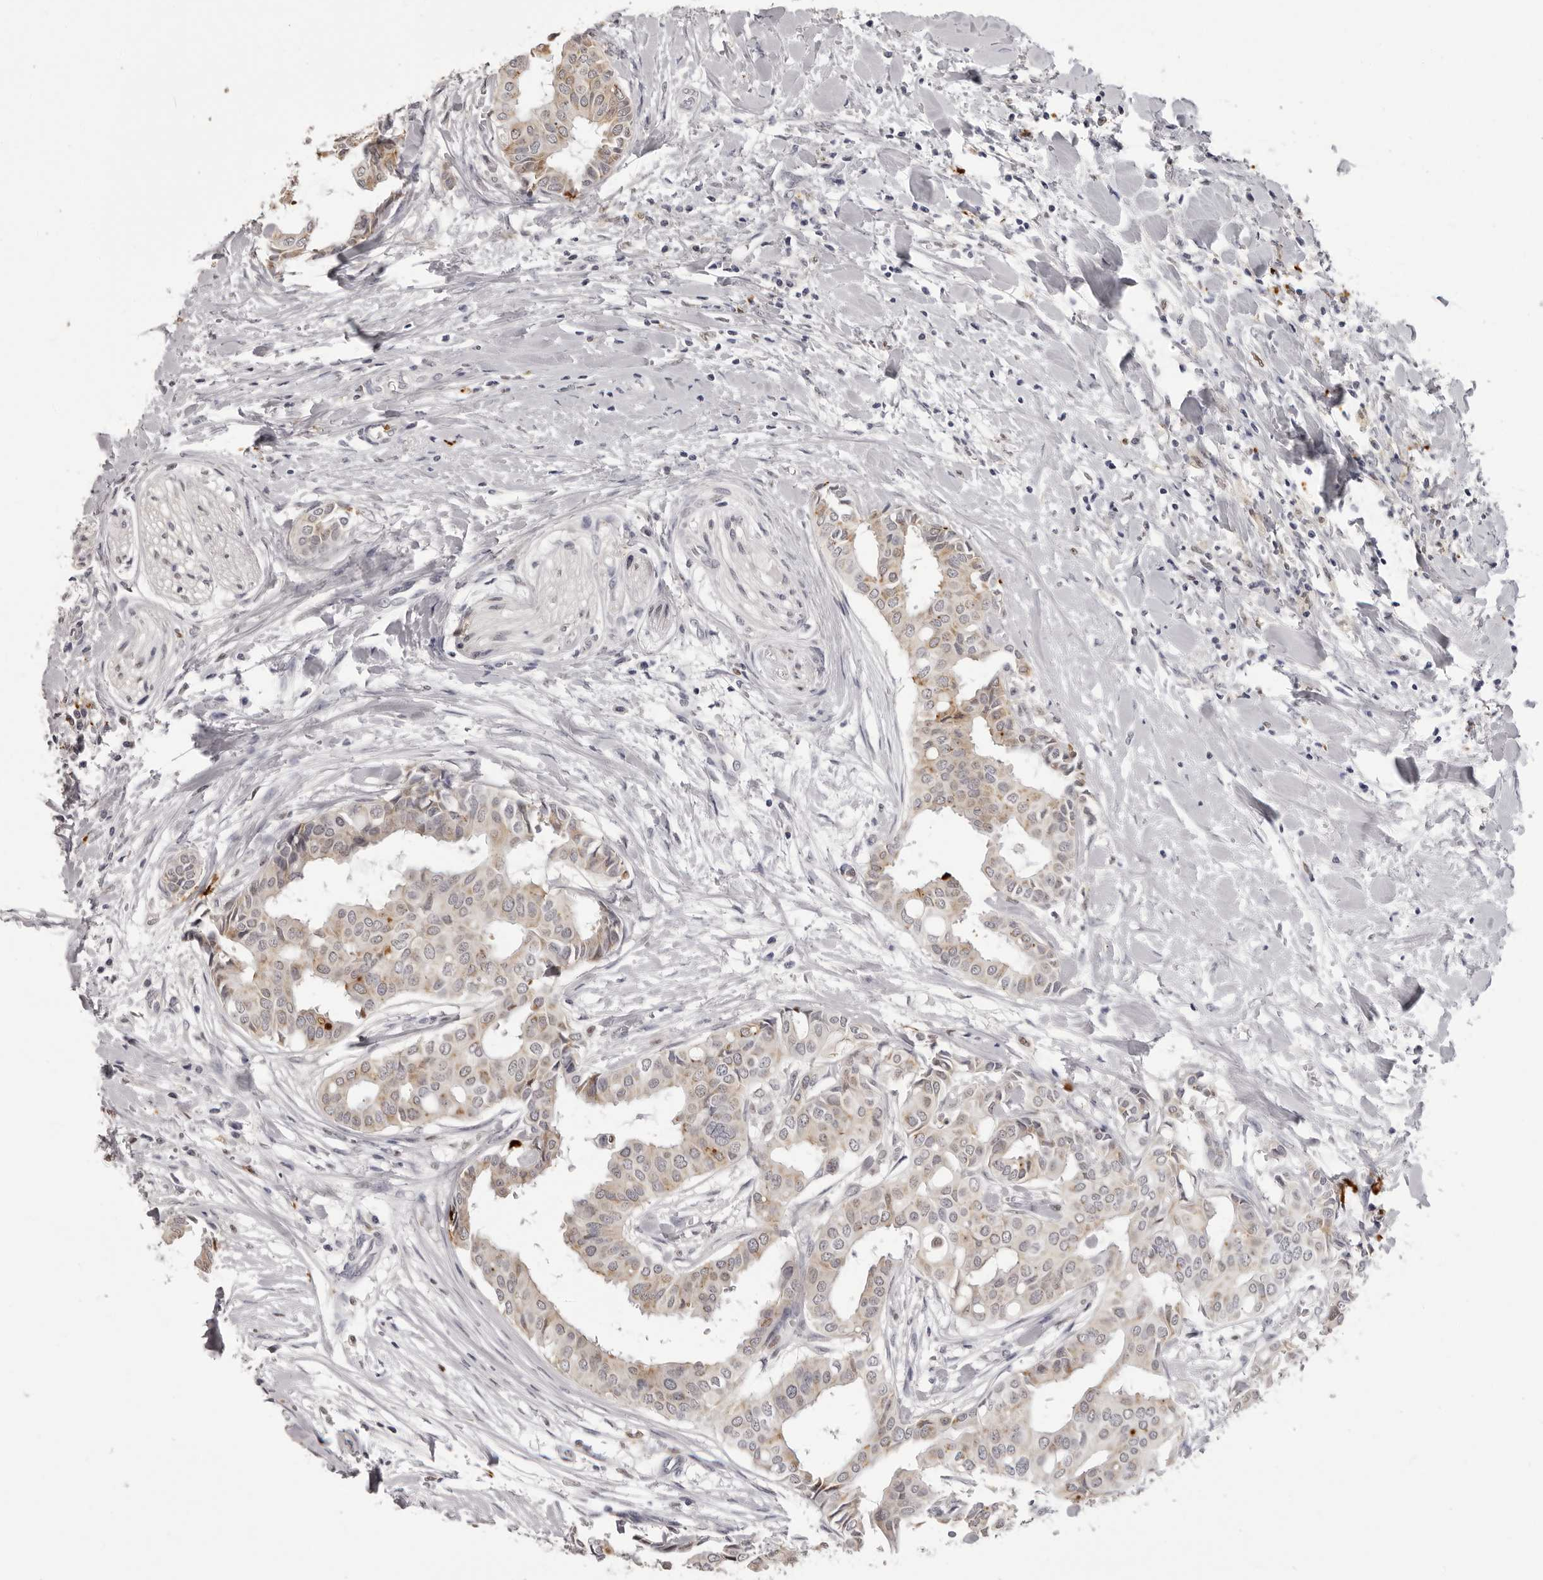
{"staining": {"intensity": "weak", "quantity": "<25%", "location": "cytoplasmic/membranous"}, "tissue": "head and neck cancer", "cell_type": "Tumor cells", "image_type": "cancer", "snomed": [{"axis": "morphology", "description": "Adenocarcinoma, NOS"}, {"axis": "topography", "description": "Salivary gland"}, {"axis": "topography", "description": "Head-Neck"}], "caption": "An image of human head and neck cancer is negative for staining in tumor cells. Brightfield microscopy of immunohistochemistry stained with DAB (3,3'-diaminobenzidine) (brown) and hematoxylin (blue), captured at high magnification.", "gene": "IL31", "patient": {"sex": "female", "age": 59}}